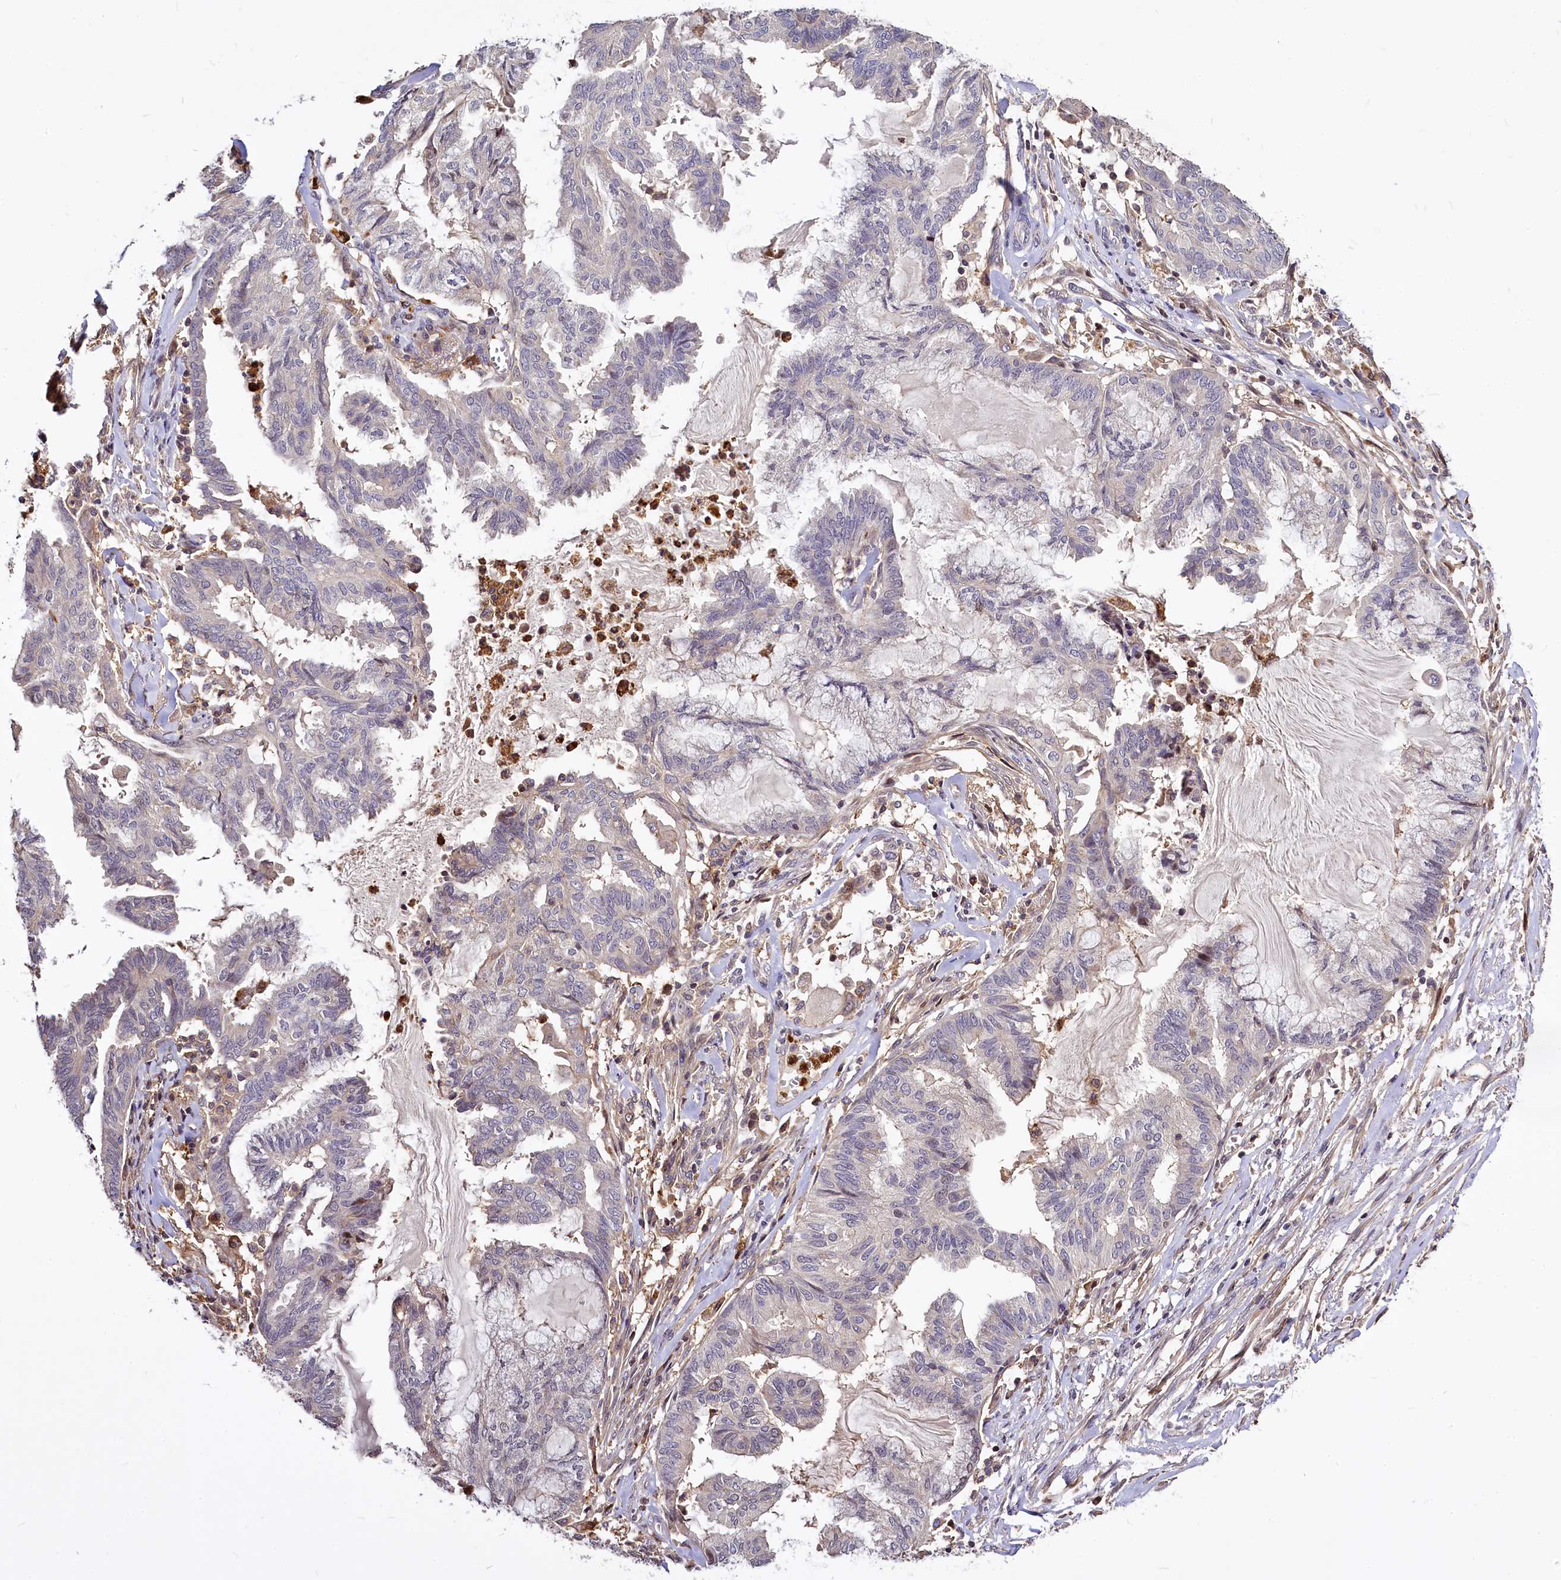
{"staining": {"intensity": "negative", "quantity": "none", "location": "none"}, "tissue": "endometrial cancer", "cell_type": "Tumor cells", "image_type": "cancer", "snomed": [{"axis": "morphology", "description": "Adenocarcinoma, NOS"}, {"axis": "topography", "description": "Endometrium"}], "caption": "IHC of human adenocarcinoma (endometrial) demonstrates no staining in tumor cells. (DAB IHC, high magnification).", "gene": "ATG101", "patient": {"sex": "female", "age": 86}}